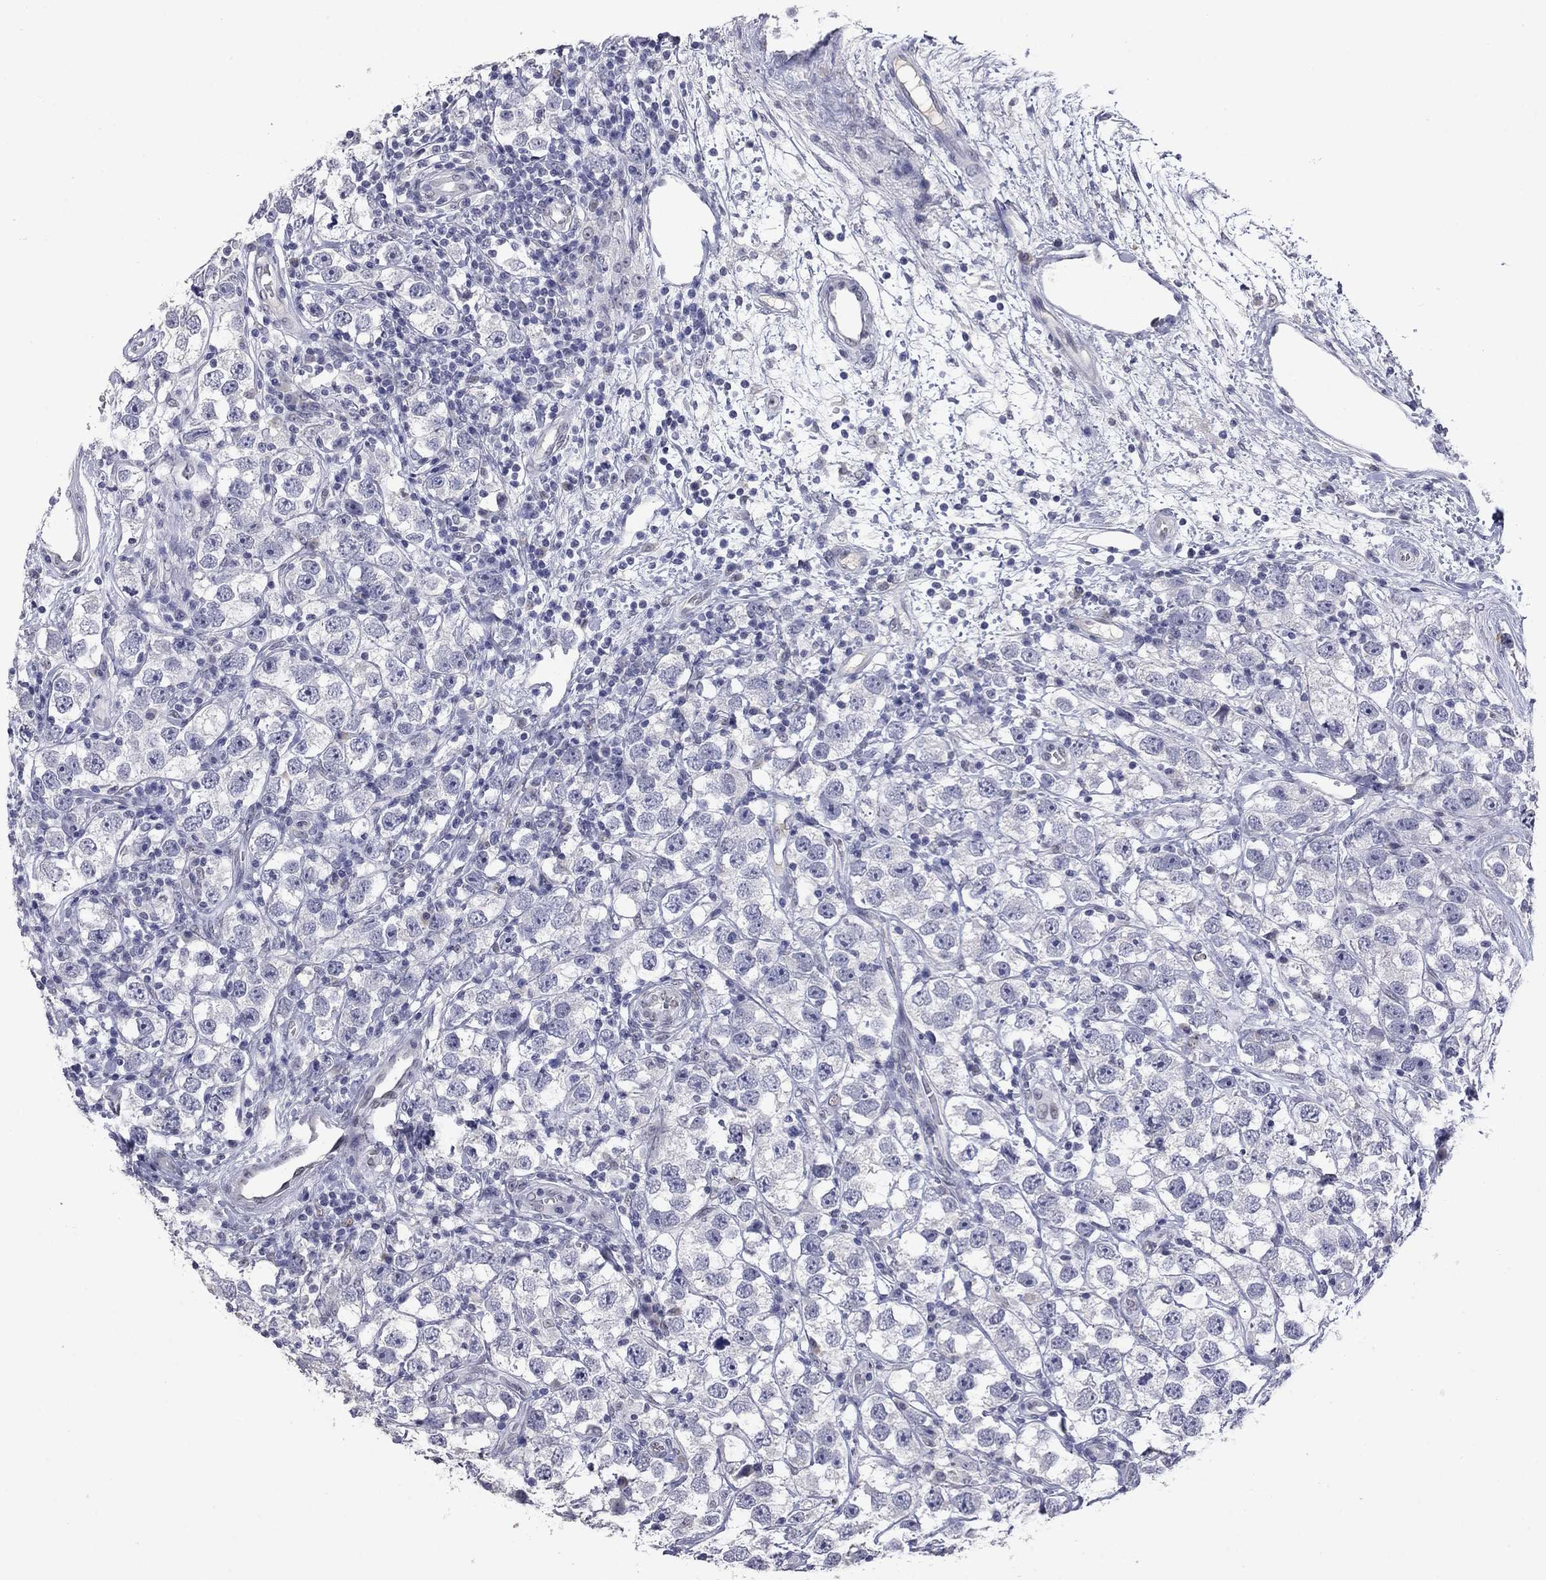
{"staining": {"intensity": "negative", "quantity": "none", "location": "none"}, "tissue": "testis cancer", "cell_type": "Tumor cells", "image_type": "cancer", "snomed": [{"axis": "morphology", "description": "Seminoma, NOS"}, {"axis": "topography", "description": "Testis"}], "caption": "A photomicrograph of human testis cancer is negative for staining in tumor cells.", "gene": "SLC51A", "patient": {"sex": "male", "age": 26}}